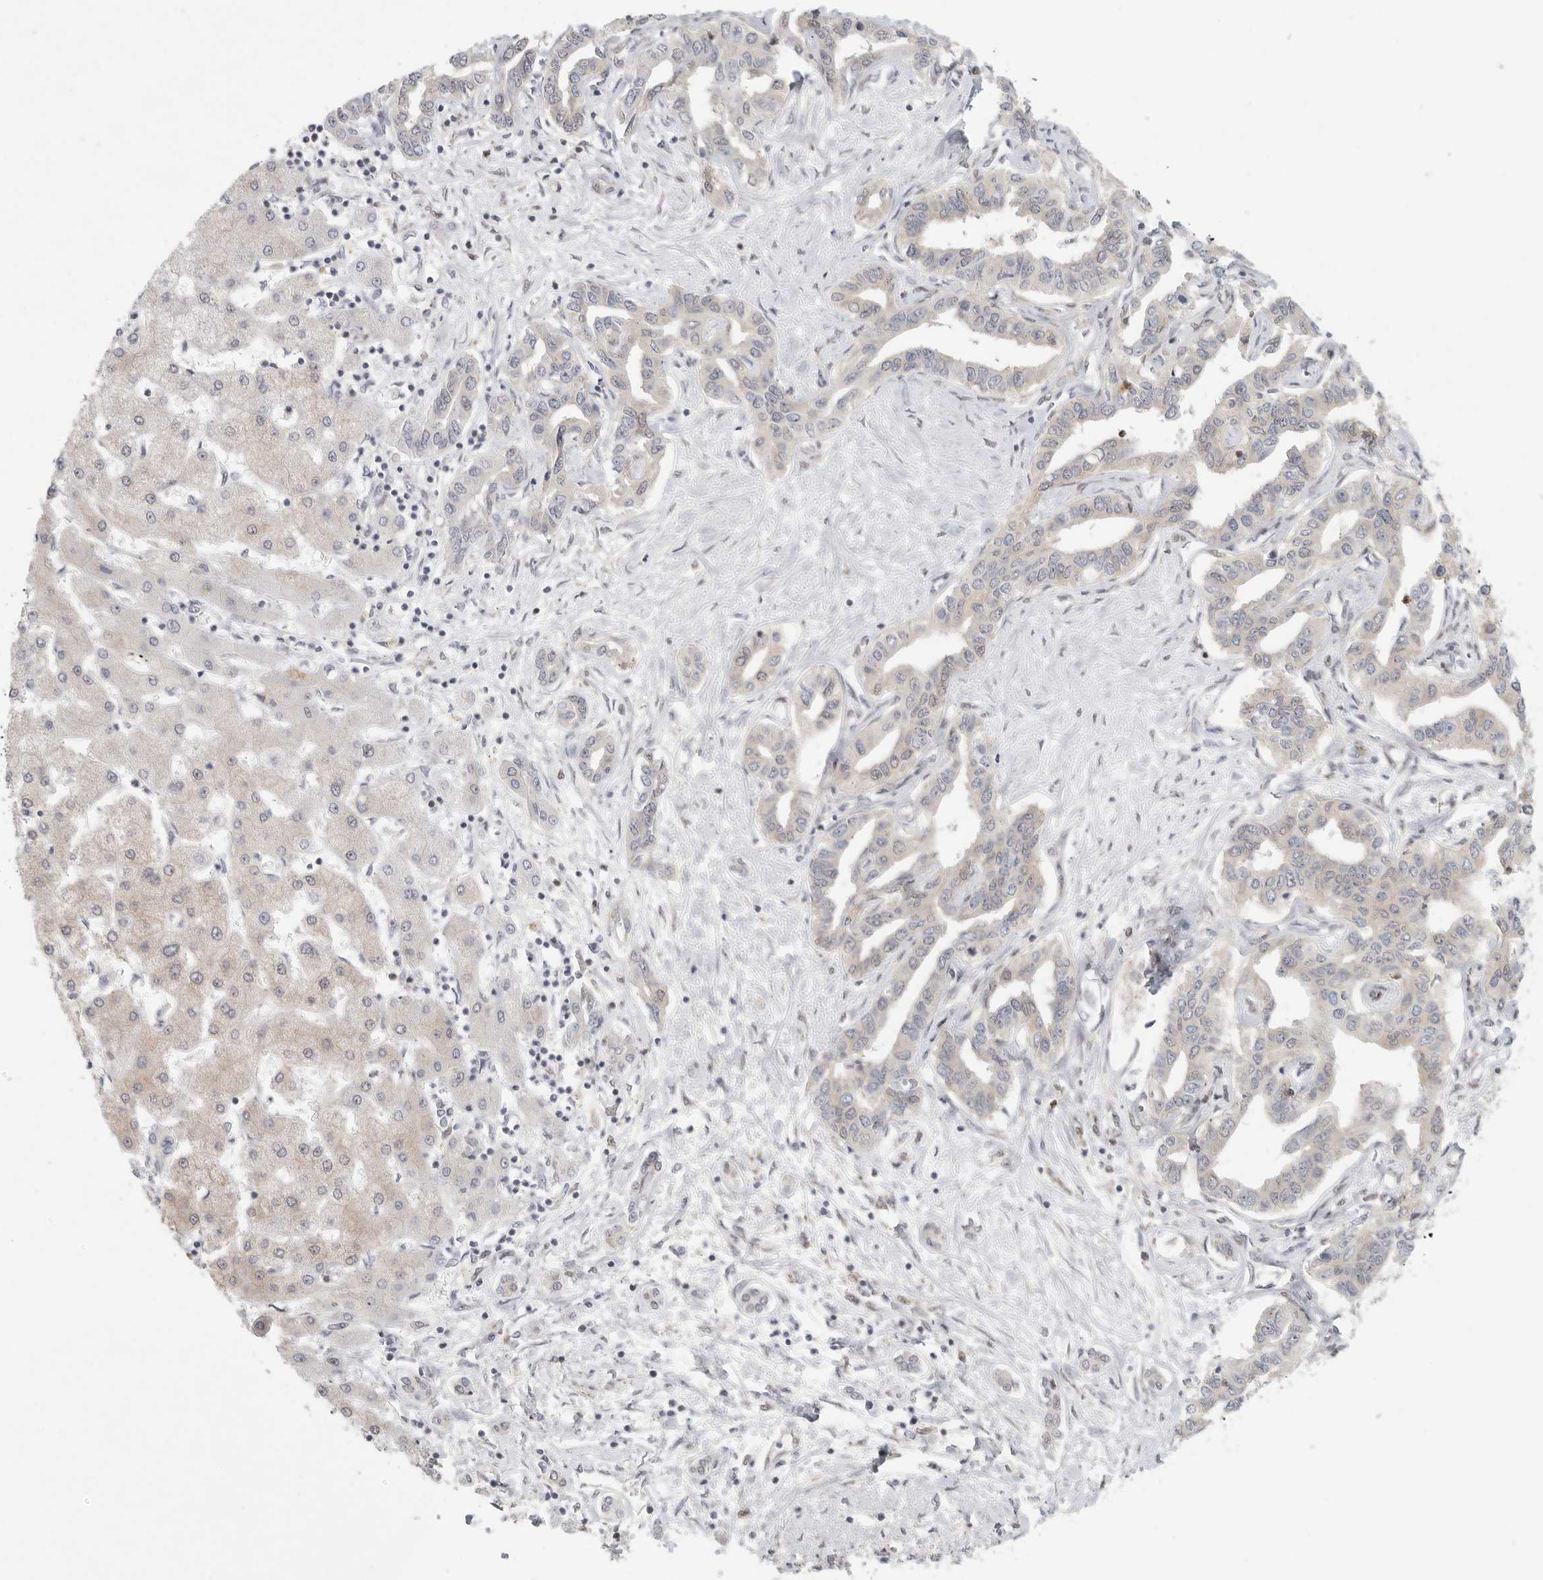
{"staining": {"intensity": "negative", "quantity": "none", "location": "none"}, "tissue": "liver cancer", "cell_type": "Tumor cells", "image_type": "cancer", "snomed": [{"axis": "morphology", "description": "Cholangiocarcinoma"}, {"axis": "topography", "description": "Liver"}], "caption": "This micrograph is of liver cholangiocarcinoma stained with immunohistochemistry (IHC) to label a protein in brown with the nuclei are counter-stained blue. There is no positivity in tumor cells.", "gene": "HDAC6", "patient": {"sex": "male", "age": 59}}